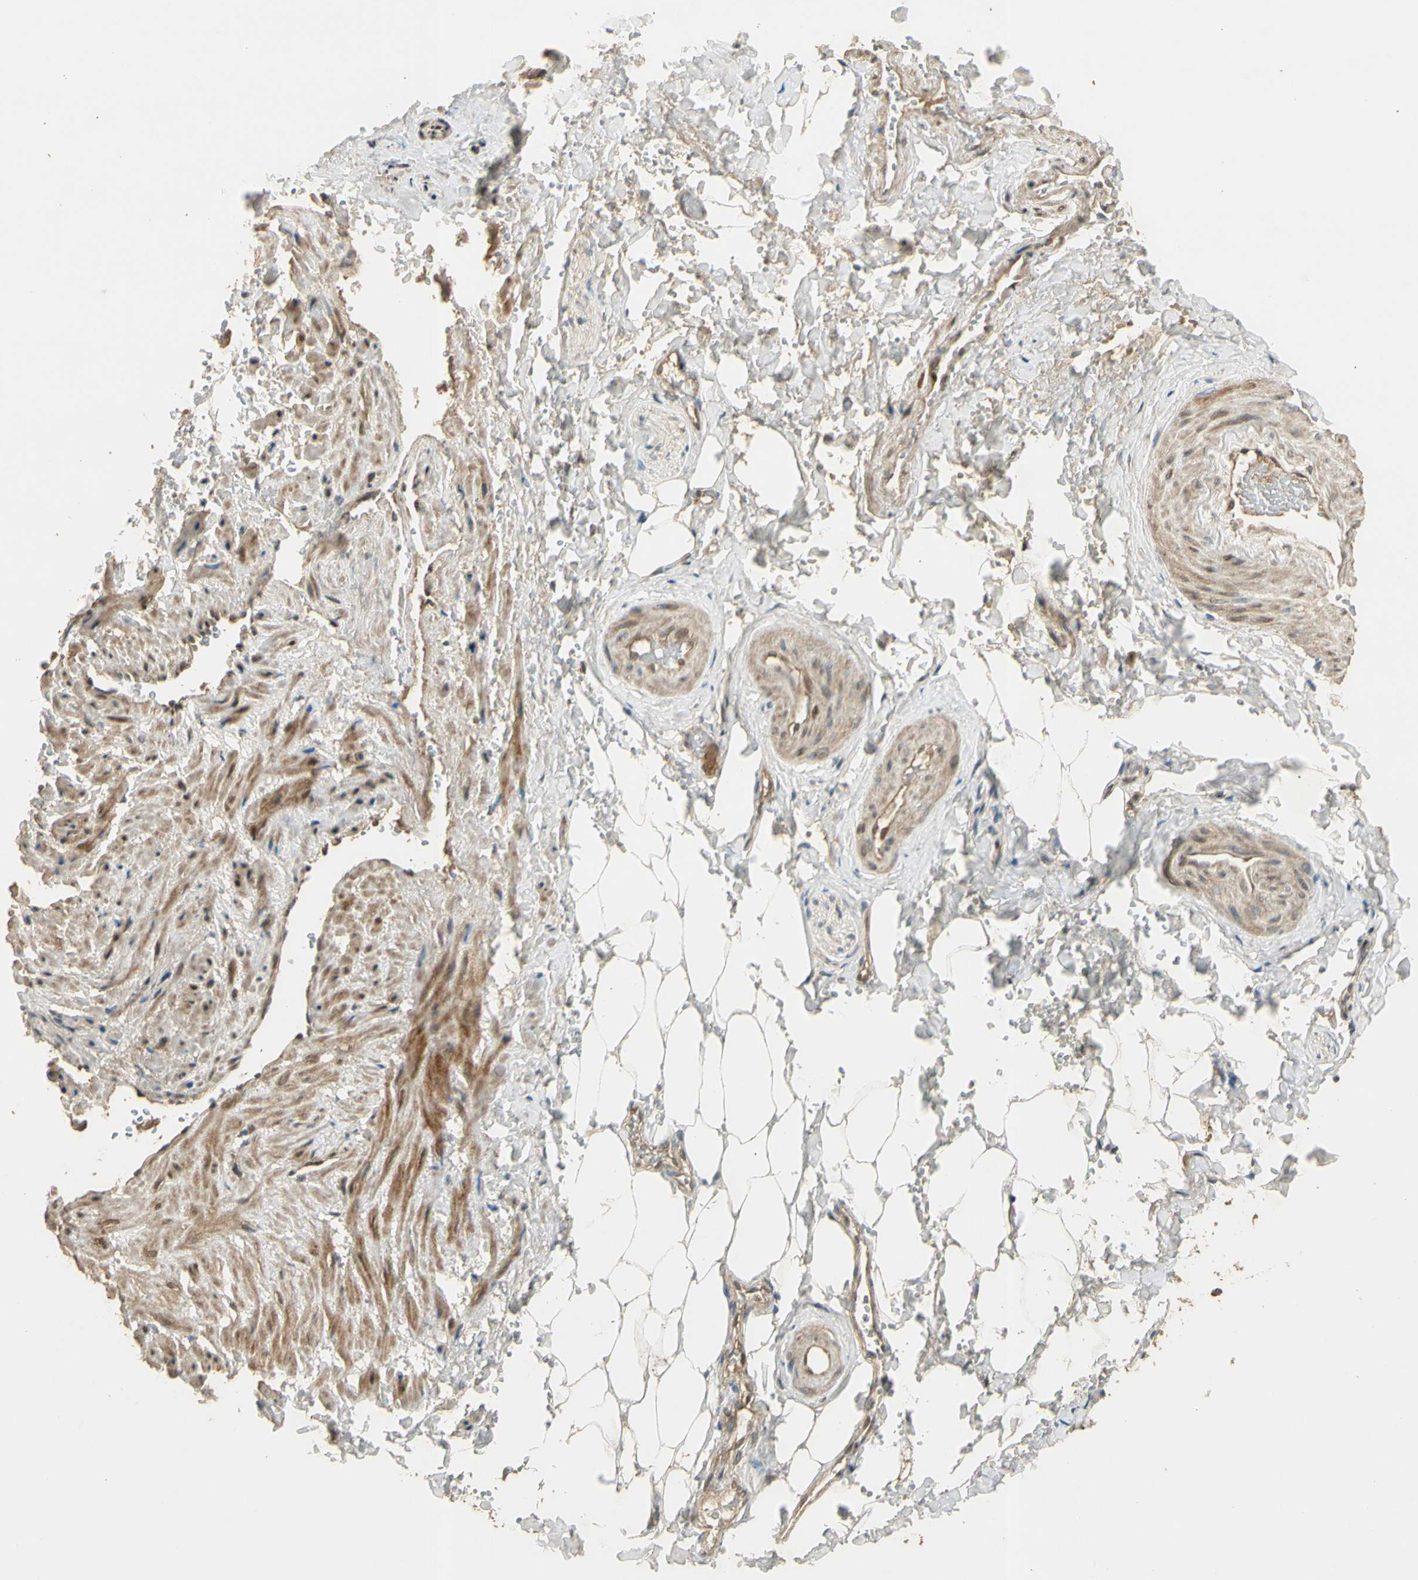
{"staining": {"intensity": "moderate", "quantity": ">75%", "location": "cytoplasmic/membranous,nuclear"}, "tissue": "adipose tissue", "cell_type": "Adipocytes", "image_type": "normal", "snomed": [{"axis": "morphology", "description": "Normal tissue, NOS"}, {"axis": "topography", "description": "Soft tissue"}, {"axis": "topography", "description": "Vascular tissue"}], "caption": "Immunohistochemistry (IHC) histopathology image of benign adipose tissue: adipose tissue stained using immunohistochemistry demonstrates medium levels of moderate protein expression localized specifically in the cytoplasmic/membranous,nuclear of adipocytes, appearing as a cytoplasmic/membranous,nuclear brown color.", "gene": "GMEB2", "patient": {"sex": "female", "age": 35}}